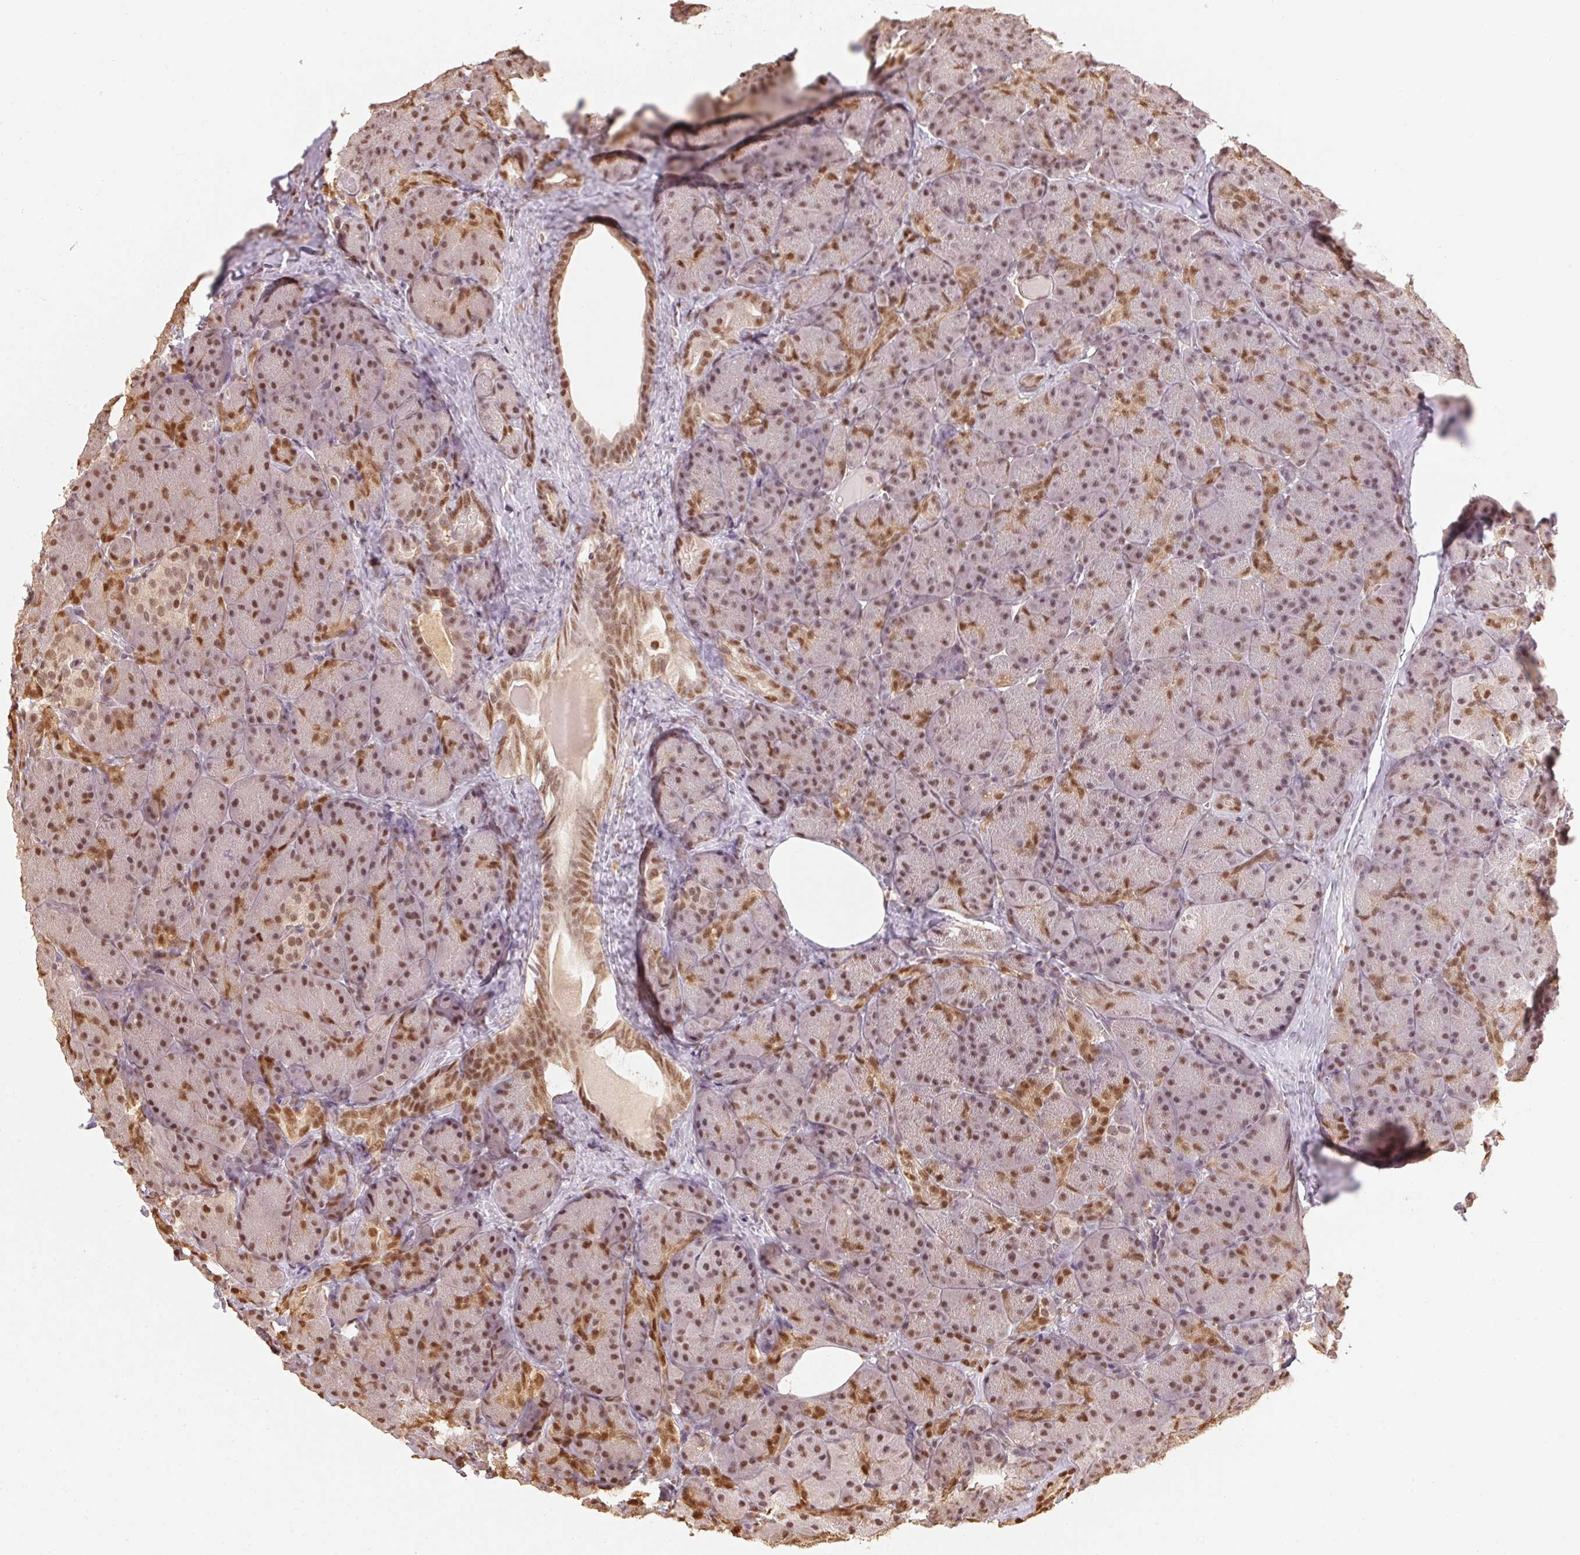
{"staining": {"intensity": "moderate", "quantity": ">75%", "location": "nuclear"}, "tissue": "pancreas", "cell_type": "Exocrine glandular cells", "image_type": "normal", "snomed": [{"axis": "morphology", "description": "Normal tissue, NOS"}, {"axis": "topography", "description": "Pancreas"}], "caption": "This image shows immunohistochemistry staining of benign human pancreas, with medium moderate nuclear positivity in about >75% of exocrine glandular cells.", "gene": "TPI1", "patient": {"sex": "male", "age": 57}}